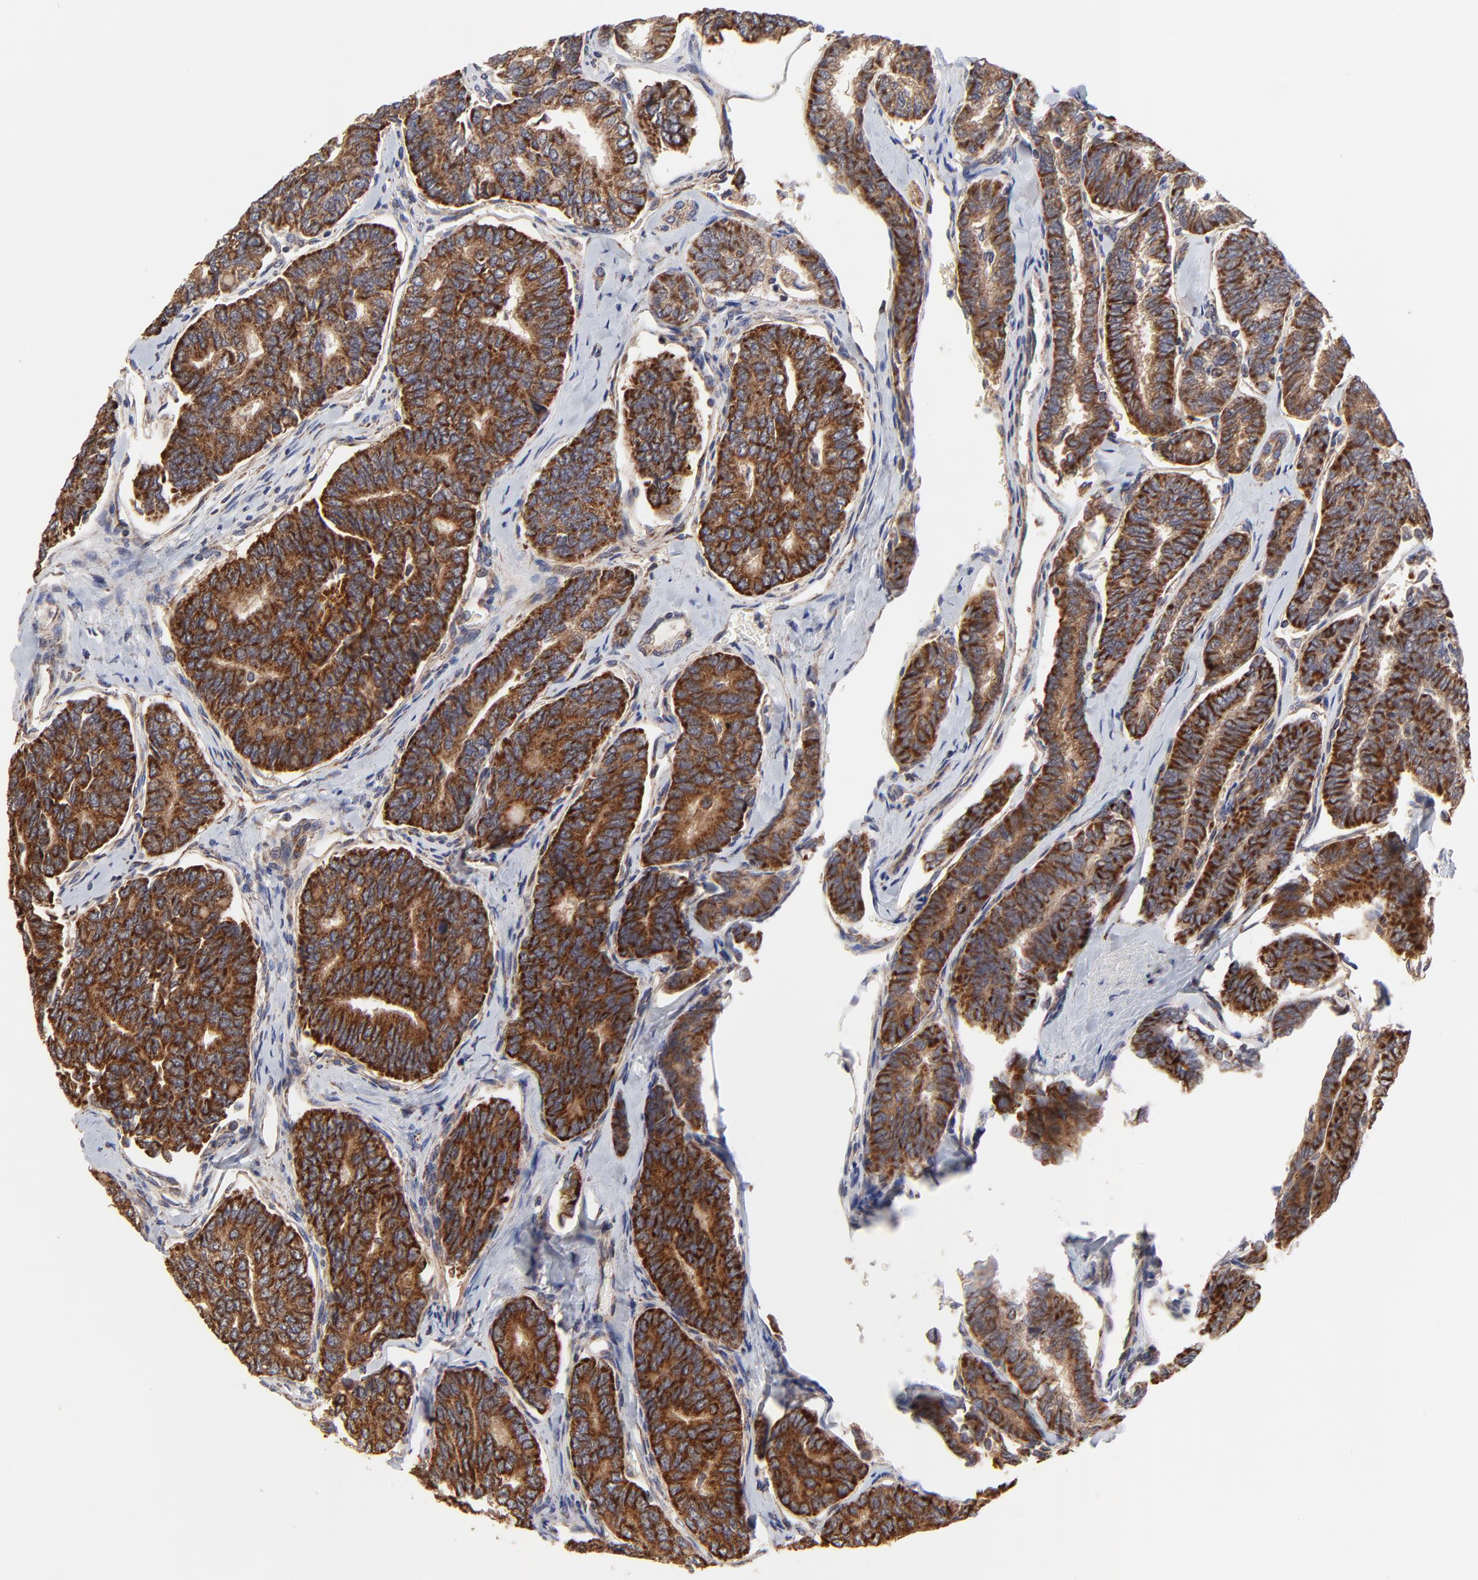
{"staining": {"intensity": "strong", "quantity": ">75%", "location": "cytoplasmic/membranous"}, "tissue": "thyroid cancer", "cell_type": "Tumor cells", "image_type": "cancer", "snomed": [{"axis": "morphology", "description": "Papillary adenocarcinoma, NOS"}, {"axis": "topography", "description": "Thyroid gland"}], "caption": "Tumor cells display high levels of strong cytoplasmic/membranous positivity in approximately >75% of cells in thyroid papillary adenocarcinoma. The staining is performed using DAB brown chromogen to label protein expression. The nuclei are counter-stained blue using hematoxylin.", "gene": "ZNF550", "patient": {"sex": "female", "age": 35}}